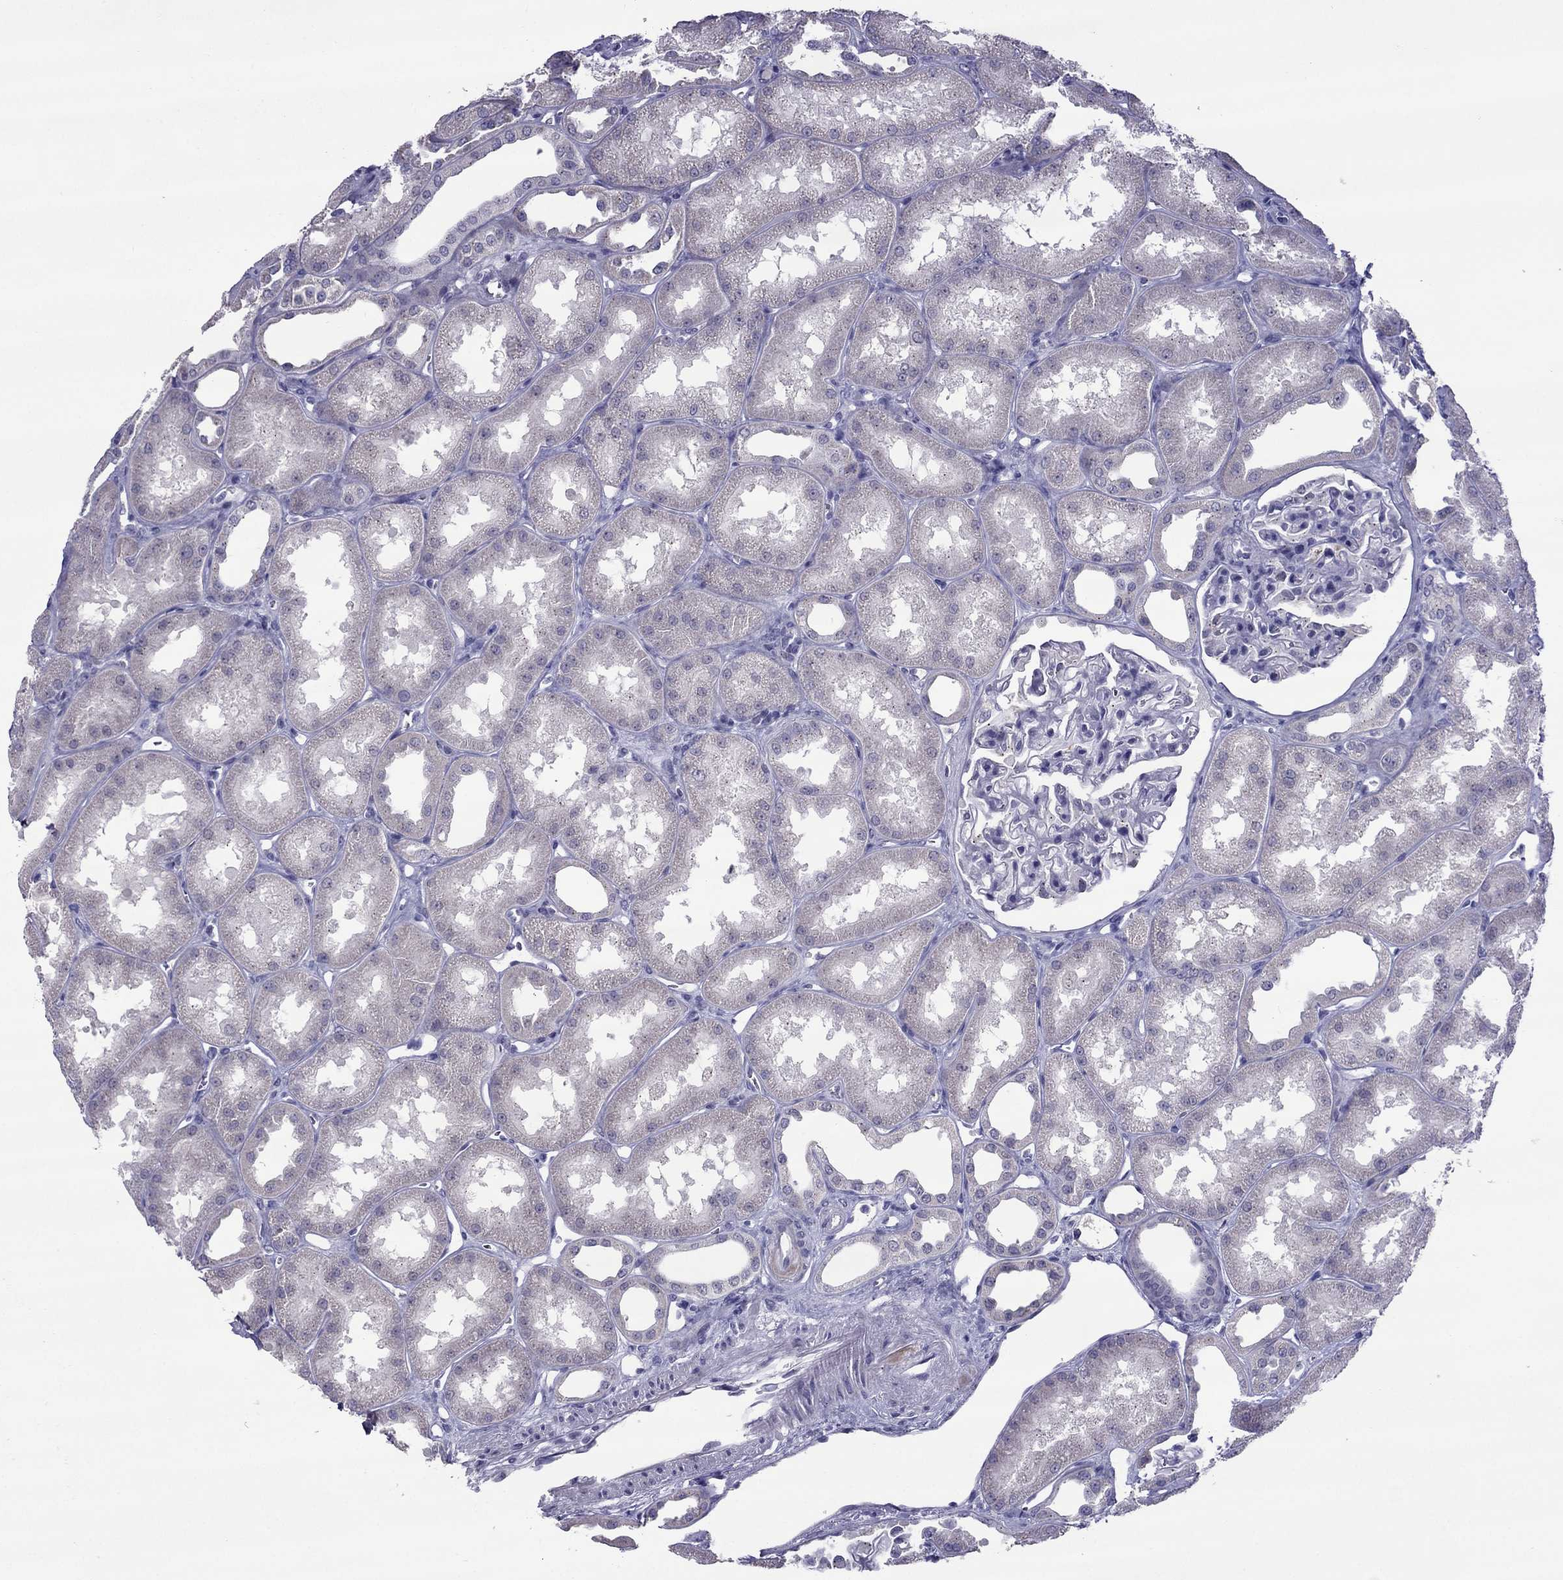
{"staining": {"intensity": "negative", "quantity": "none", "location": "none"}, "tissue": "kidney", "cell_type": "Cells in glomeruli", "image_type": "normal", "snomed": [{"axis": "morphology", "description": "Normal tissue, NOS"}, {"axis": "topography", "description": "Kidney"}], "caption": "Cells in glomeruli show no significant staining in benign kidney.", "gene": "MYBPH", "patient": {"sex": "male", "age": 61}}